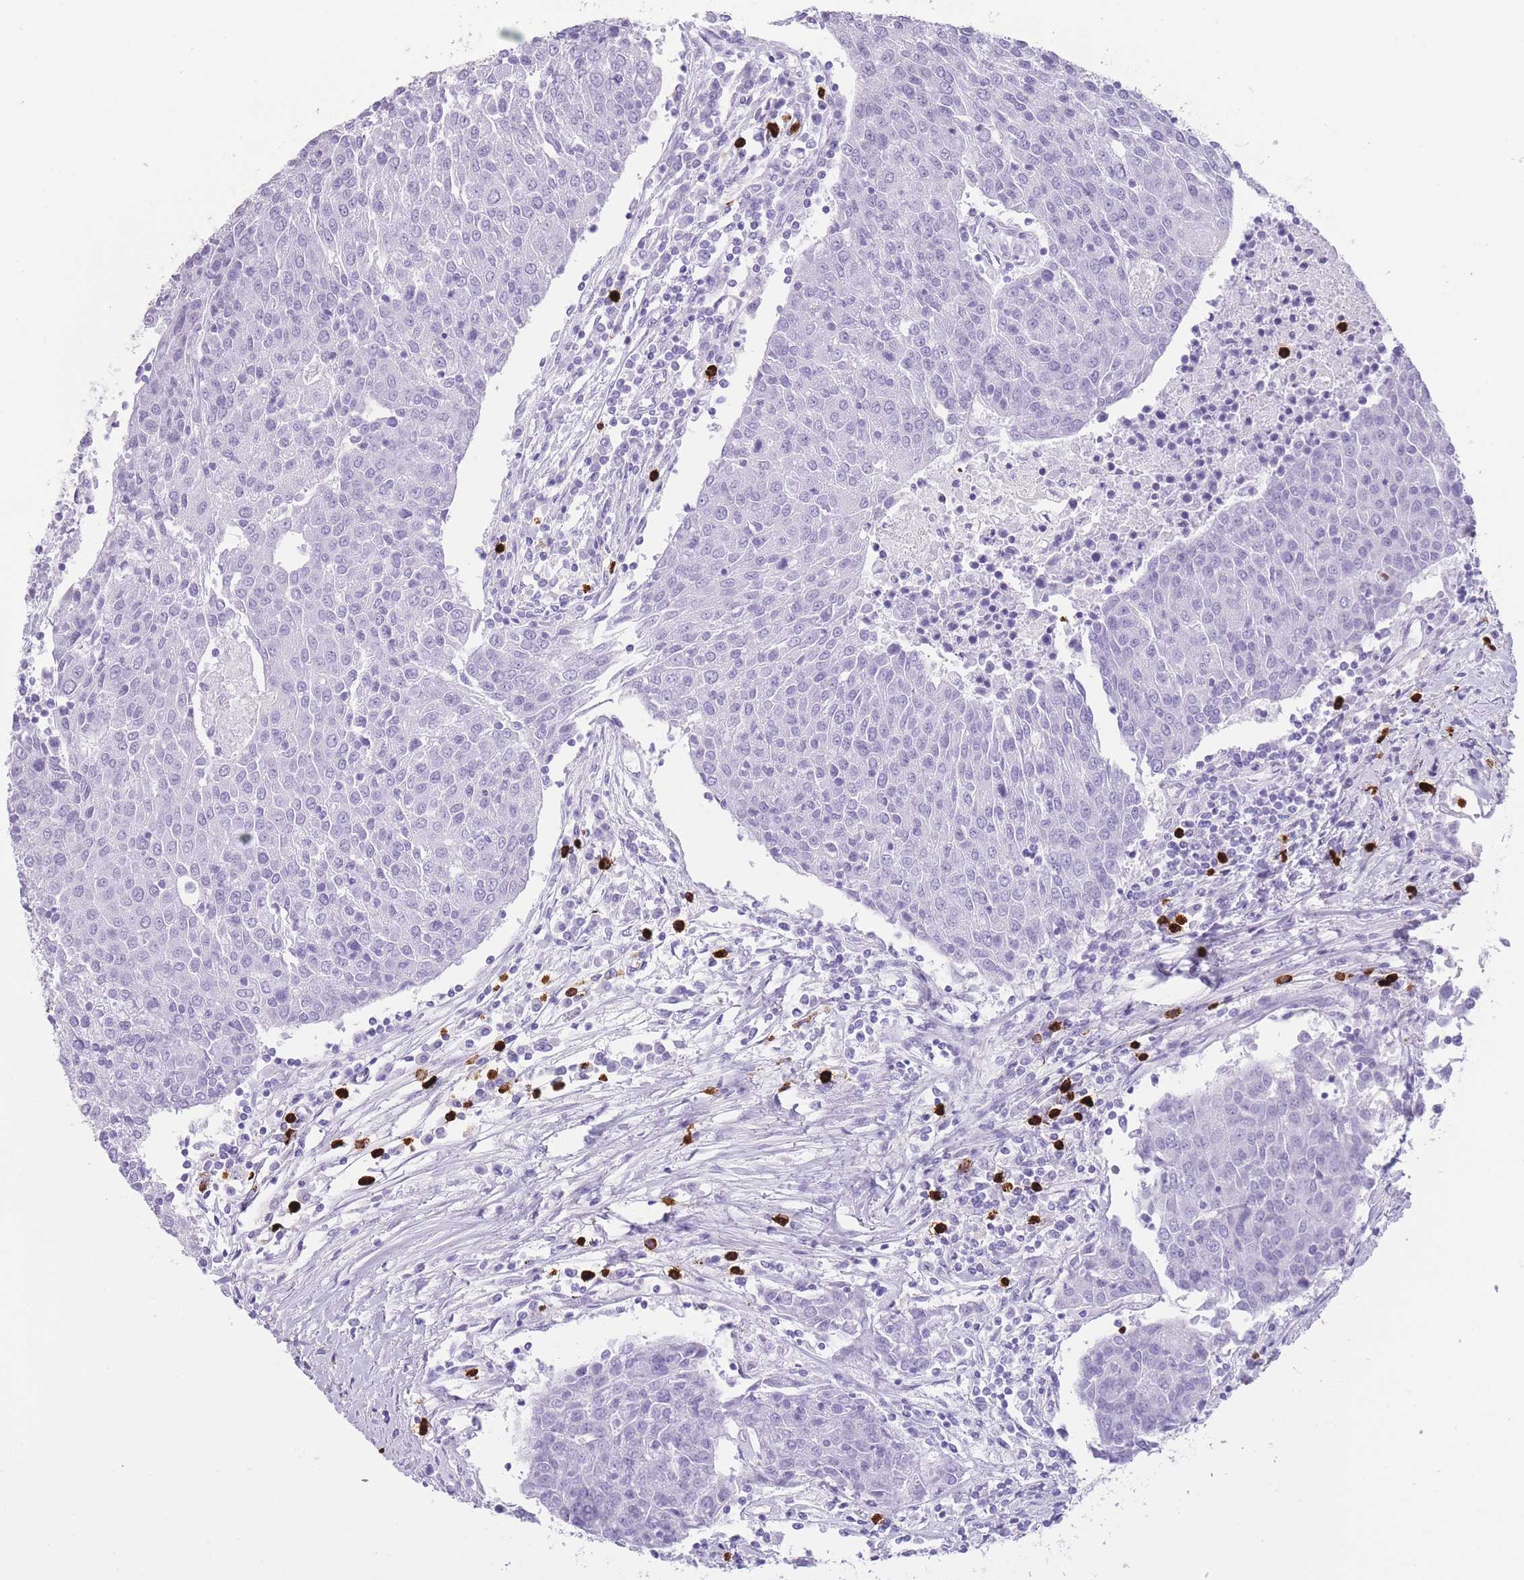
{"staining": {"intensity": "negative", "quantity": "none", "location": "none"}, "tissue": "urothelial cancer", "cell_type": "Tumor cells", "image_type": "cancer", "snomed": [{"axis": "morphology", "description": "Urothelial carcinoma, High grade"}, {"axis": "topography", "description": "Urinary bladder"}], "caption": "A micrograph of urothelial carcinoma (high-grade) stained for a protein shows no brown staining in tumor cells. (Brightfield microscopy of DAB immunohistochemistry (IHC) at high magnification).", "gene": "OR4F21", "patient": {"sex": "female", "age": 85}}